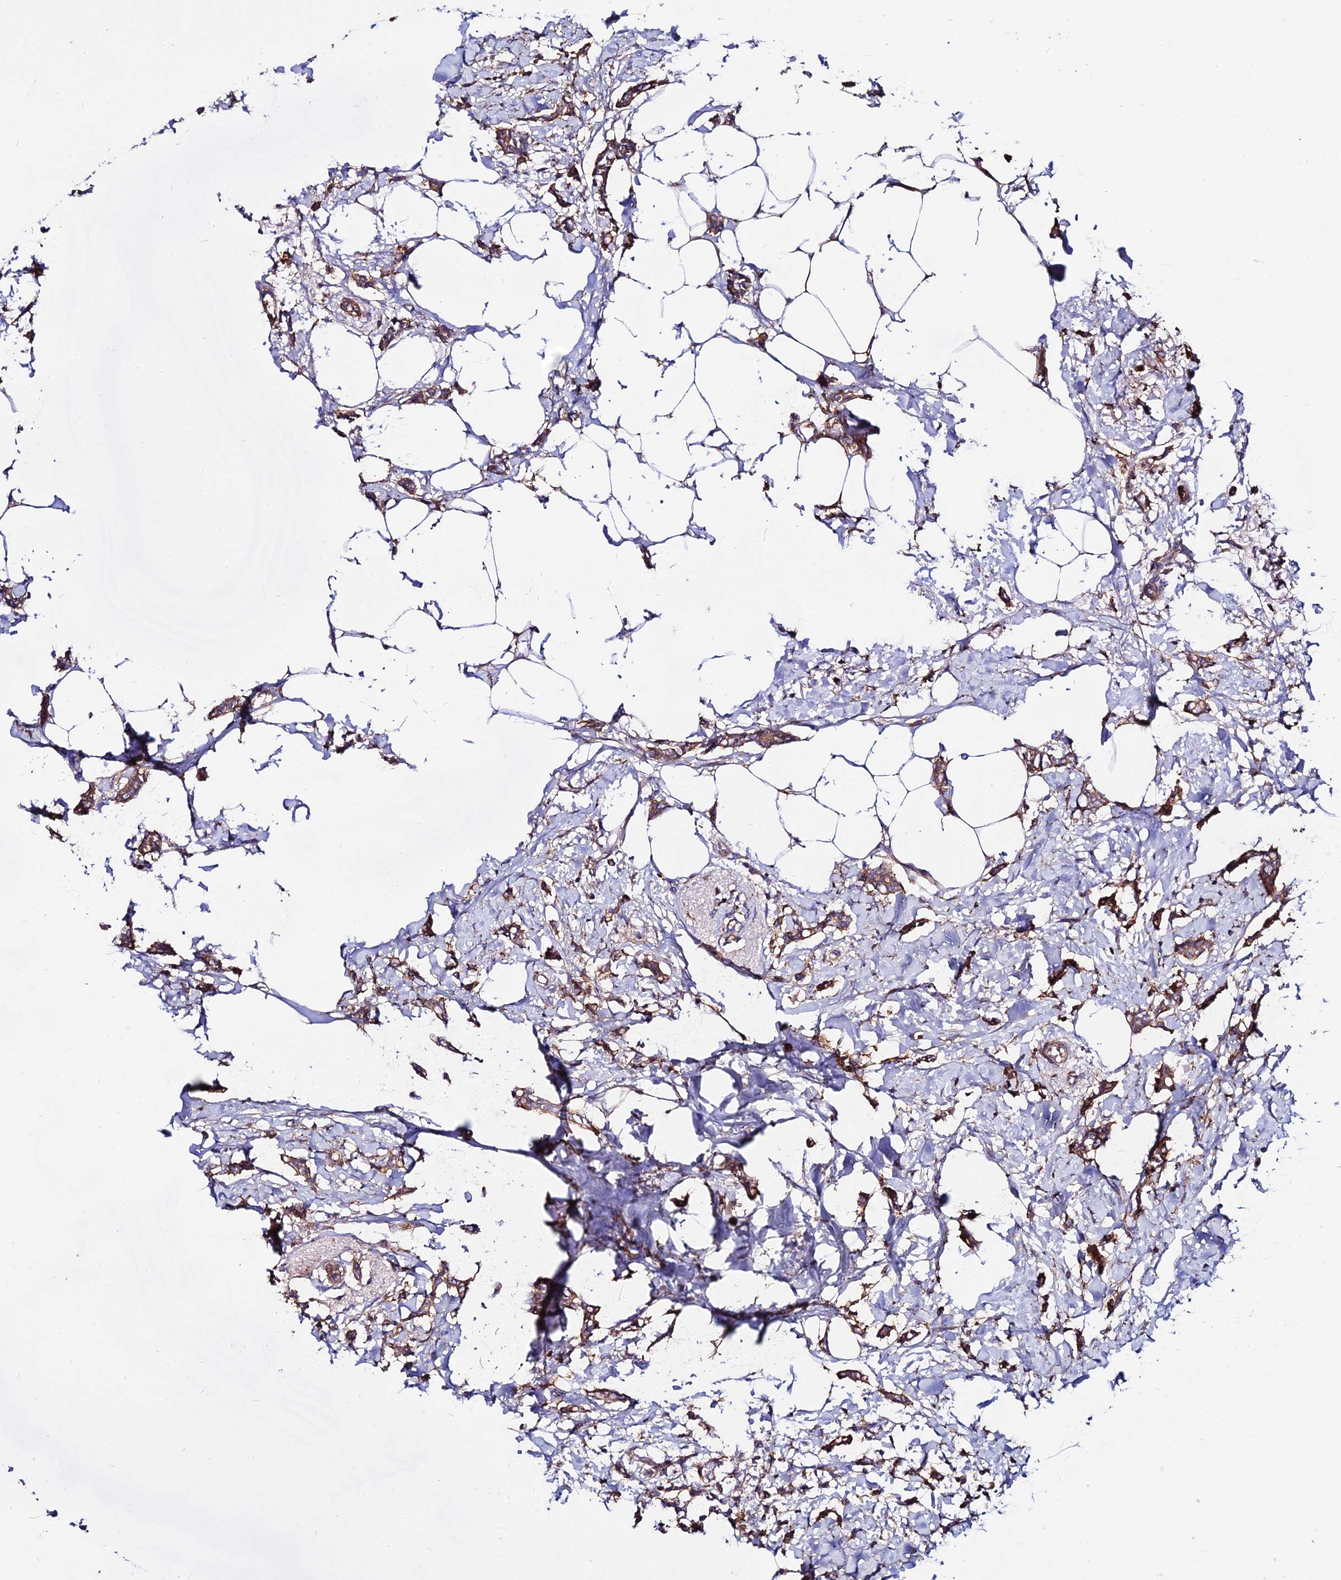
{"staining": {"intensity": "moderate", "quantity": ">75%", "location": "cytoplasmic/membranous"}, "tissue": "breast cancer", "cell_type": "Tumor cells", "image_type": "cancer", "snomed": [{"axis": "morphology", "description": "Duct carcinoma"}, {"axis": "topography", "description": "Breast"}], "caption": "Immunohistochemistry (IHC) (DAB) staining of breast intraductal carcinoma displays moderate cytoplasmic/membranous protein expression in approximately >75% of tumor cells.", "gene": "PYM1", "patient": {"sex": "female", "age": 41}}